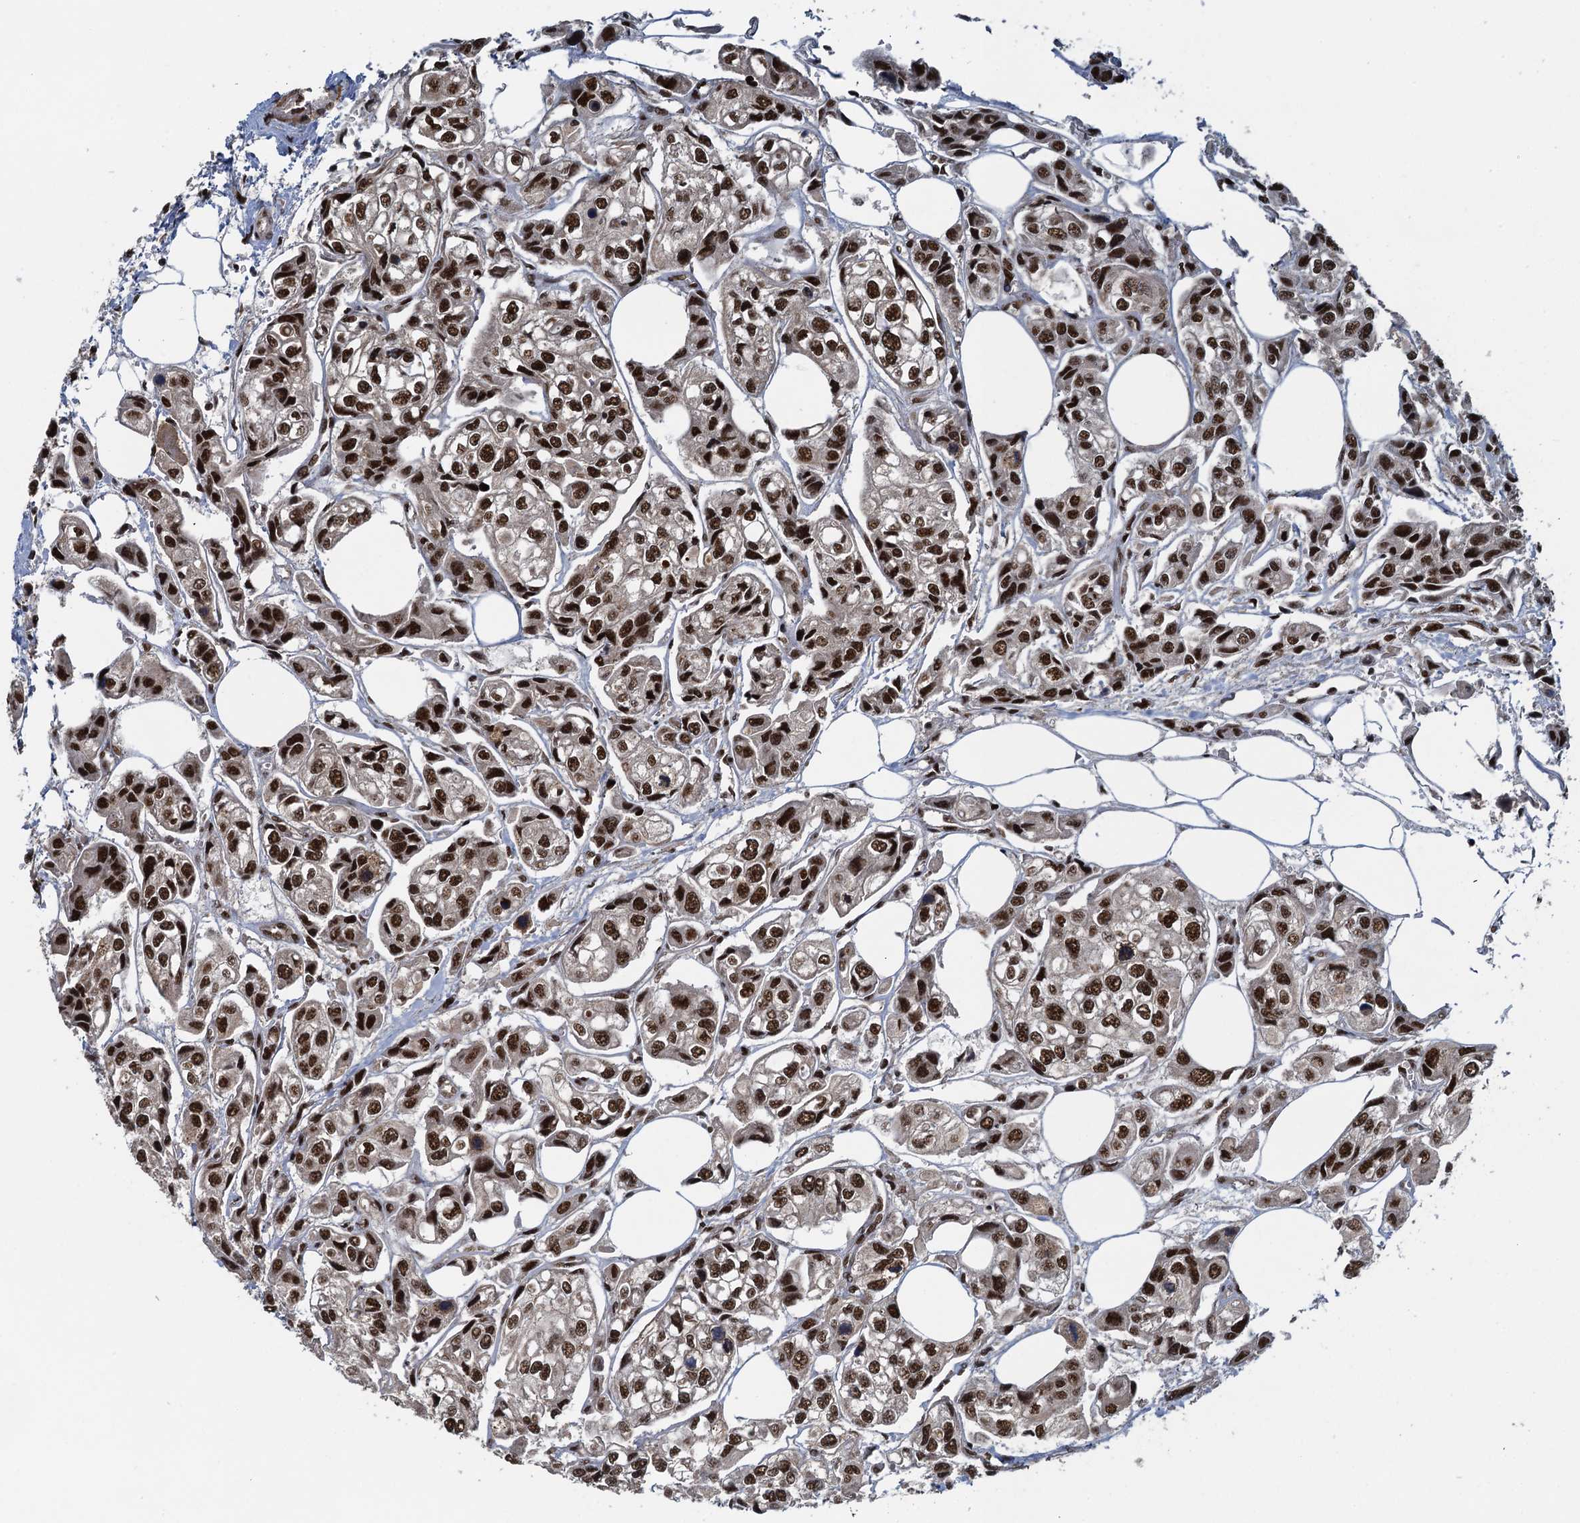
{"staining": {"intensity": "strong", "quantity": ">75%", "location": "nuclear"}, "tissue": "urothelial cancer", "cell_type": "Tumor cells", "image_type": "cancer", "snomed": [{"axis": "morphology", "description": "Urothelial carcinoma, High grade"}, {"axis": "topography", "description": "Urinary bladder"}], "caption": "Strong nuclear positivity for a protein is appreciated in about >75% of tumor cells of high-grade urothelial carcinoma using immunohistochemistry (IHC).", "gene": "ZC3H18", "patient": {"sex": "male", "age": 67}}